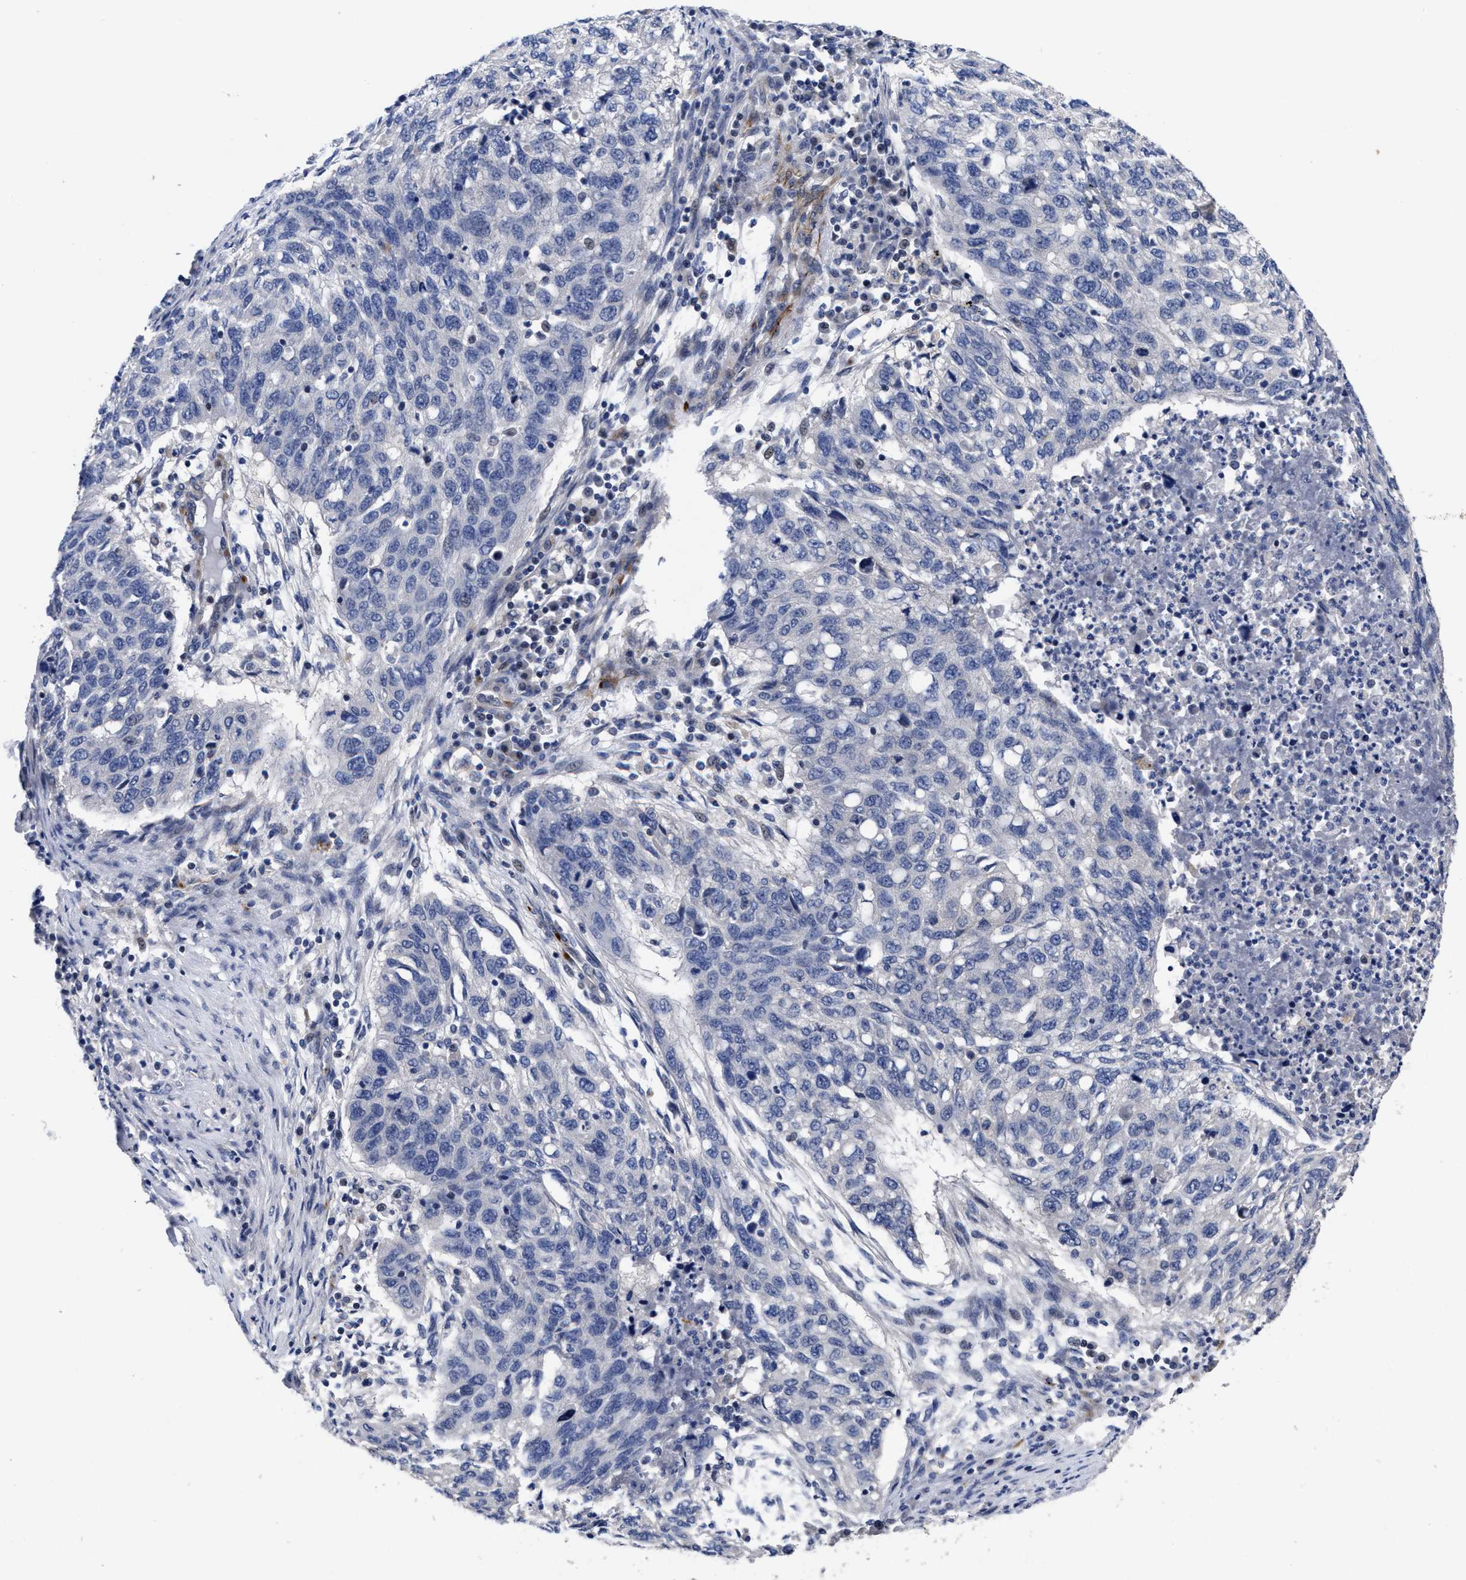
{"staining": {"intensity": "negative", "quantity": "none", "location": "none"}, "tissue": "lung cancer", "cell_type": "Tumor cells", "image_type": "cancer", "snomed": [{"axis": "morphology", "description": "Squamous cell carcinoma, NOS"}, {"axis": "topography", "description": "Lung"}], "caption": "IHC of human squamous cell carcinoma (lung) displays no staining in tumor cells.", "gene": "CCN5", "patient": {"sex": "female", "age": 63}}